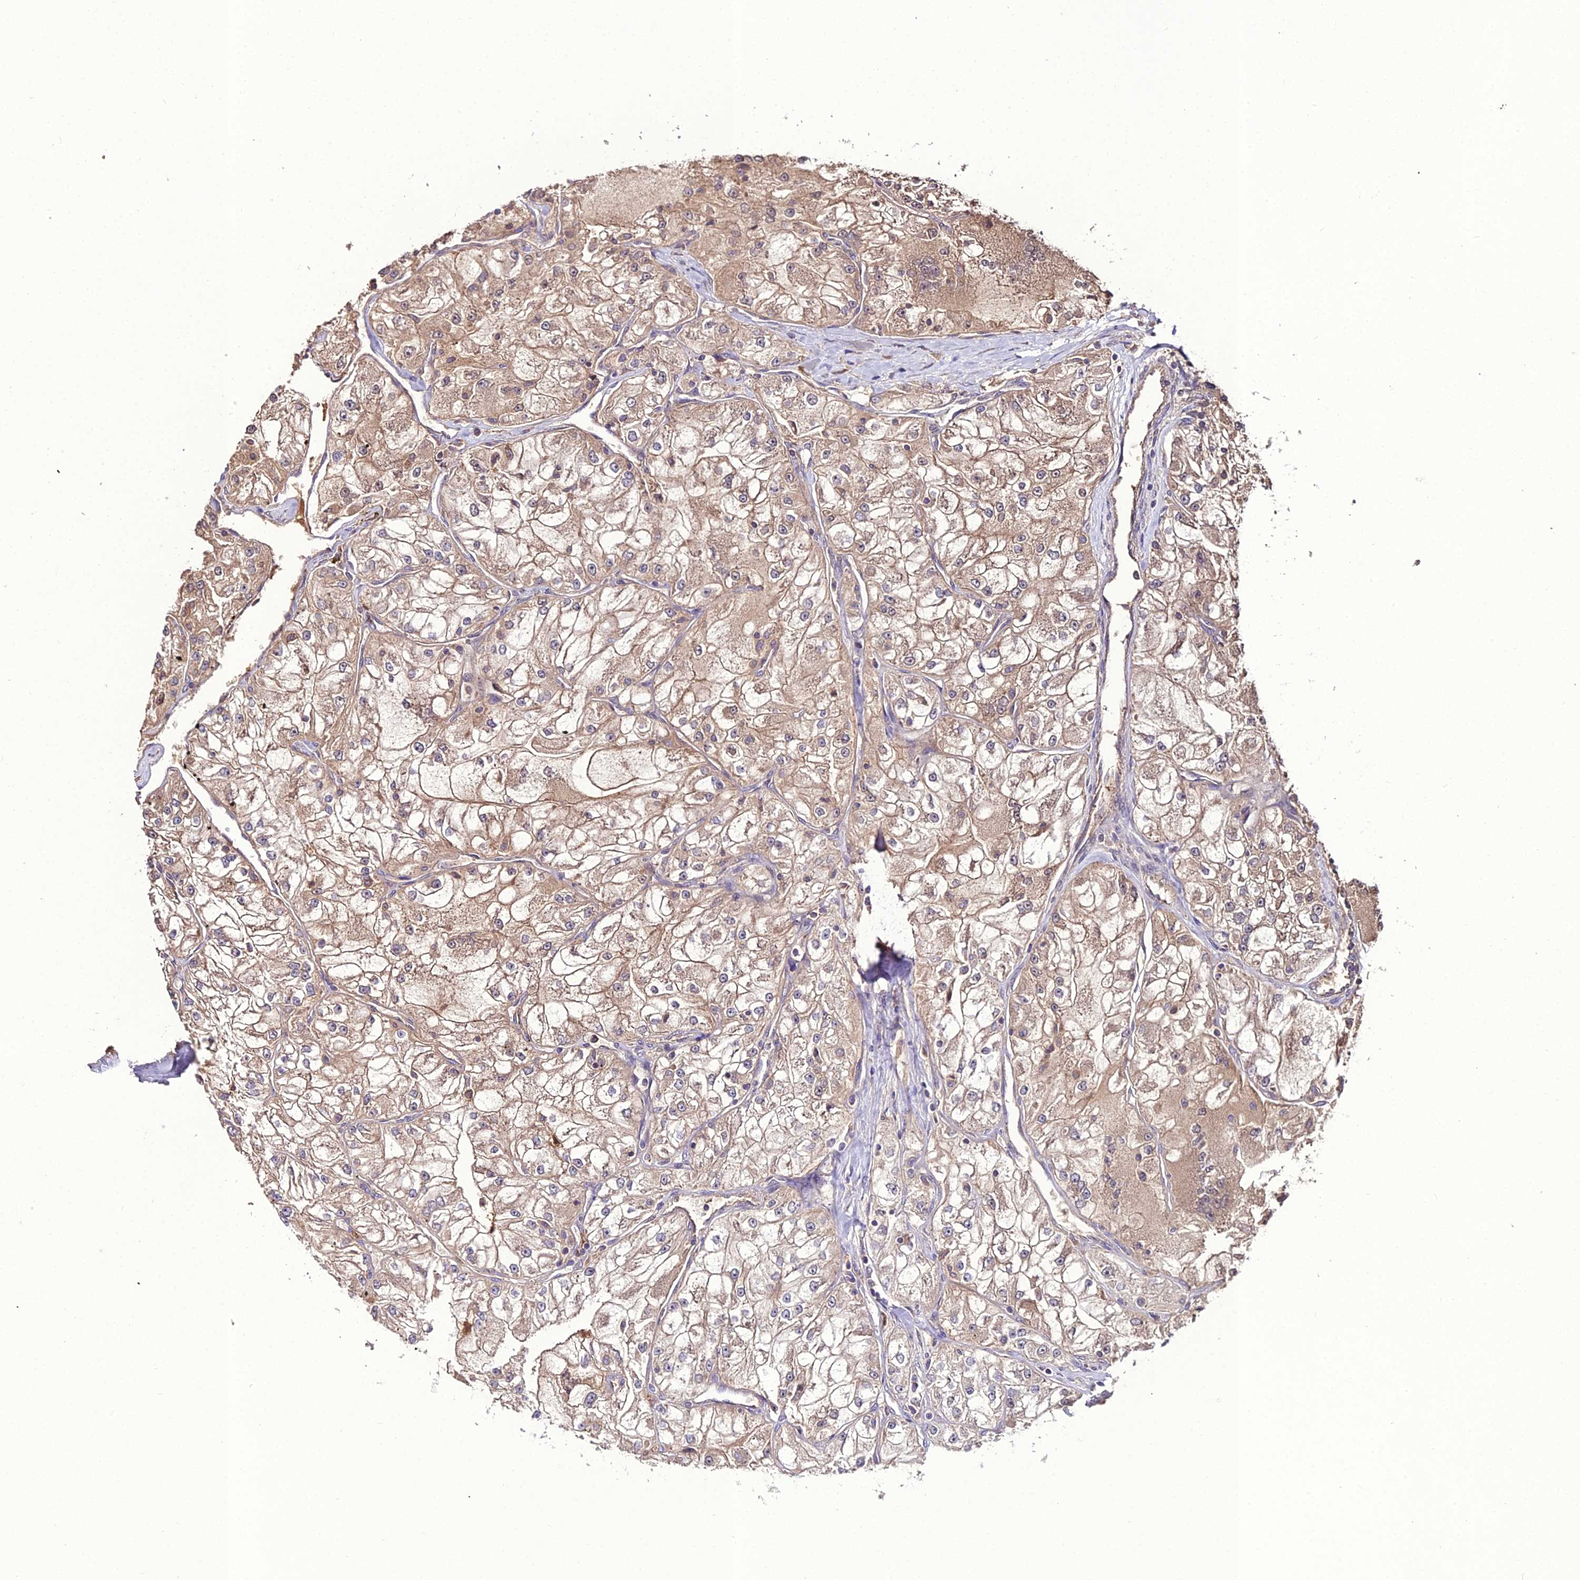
{"staining": {"intensity": "weak", "quantity": ">75%", "location": "cytoplasmic/membranous"}, "tissue": "renal cancer", "cell_type": "Tumor cells", "image_type": "cancer", "snomed": [{"axis": "morphology", "description": "Adenocarcinoma, NOS"}, {"axis": "topography", "description": "Kidney"}], "caption": "Adenocarcinoma (renal) stained with IHC reveals weak cytoplasmic/membranous staining in approximately >75% of tumor cells. Immunohistochemistry stains the protein in brown and the nuclei are stained blue.", "gene": "KCTD16", "patient": {"sex": "female", "age": 72}}